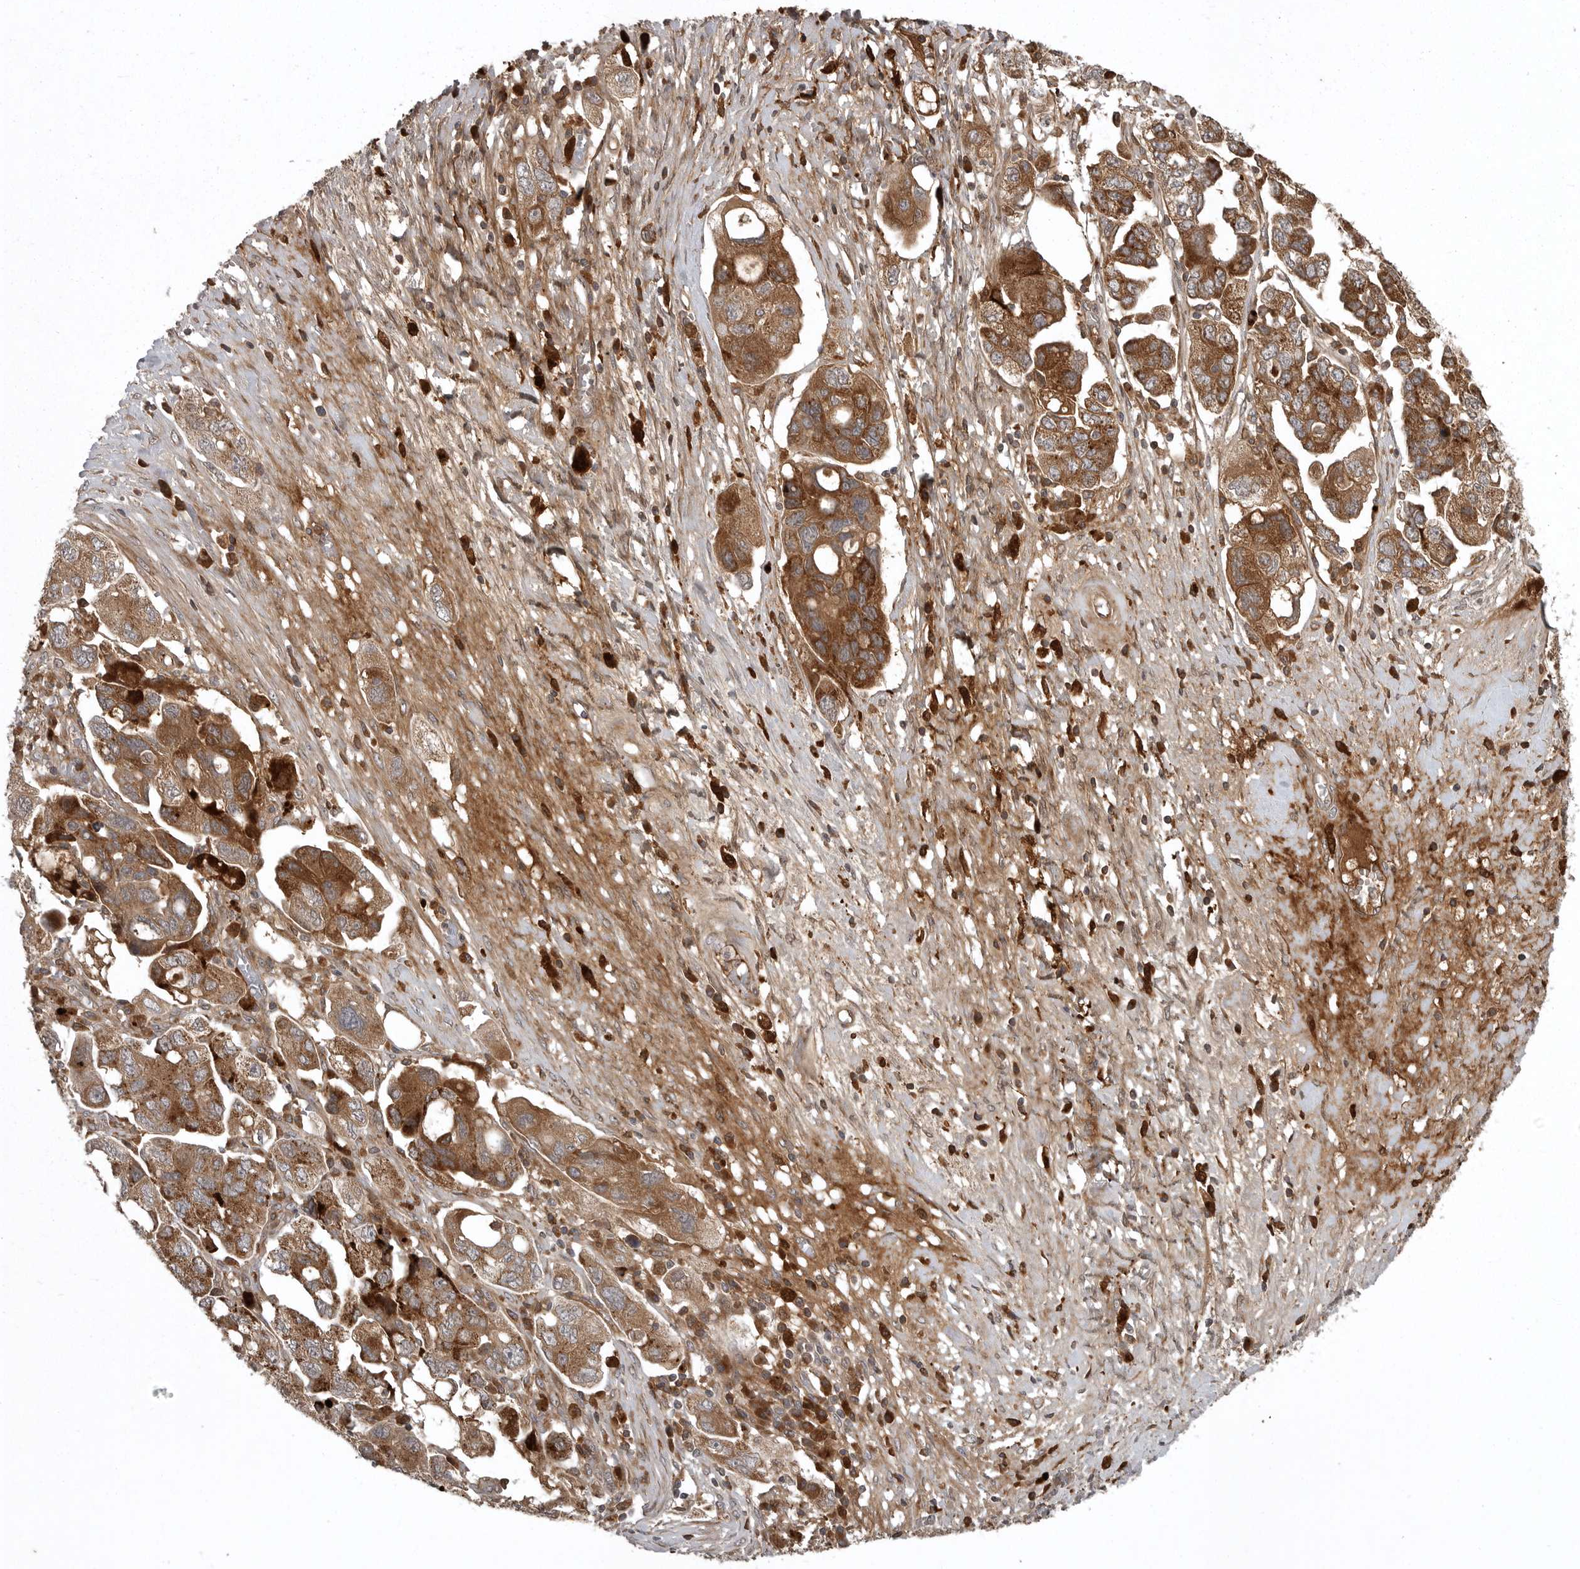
{"staining": {"intensity": "strong", "quantity": ">75%", "location": "cytoplasmic/membranous"}, "tissue": "ovarian cancer", "cell_type": "Tumor cells", "image_type": "cancer", "snomed": [{"axis": "morphology", "description": "Carcinoma, NOS"}, {"axis": "morphology", "description": "Cystadenocarcinoma, serous, NOS"}, {"axis": "topography", "description": "Ovary"}], "caption": "Strong cytoplasmic/membranous protein expression is seen in about >75% of tumor cells in ovarian cancer (carcinoma).", "gene": "GPR31", "patient": {"sex": "female", "age": 69}}